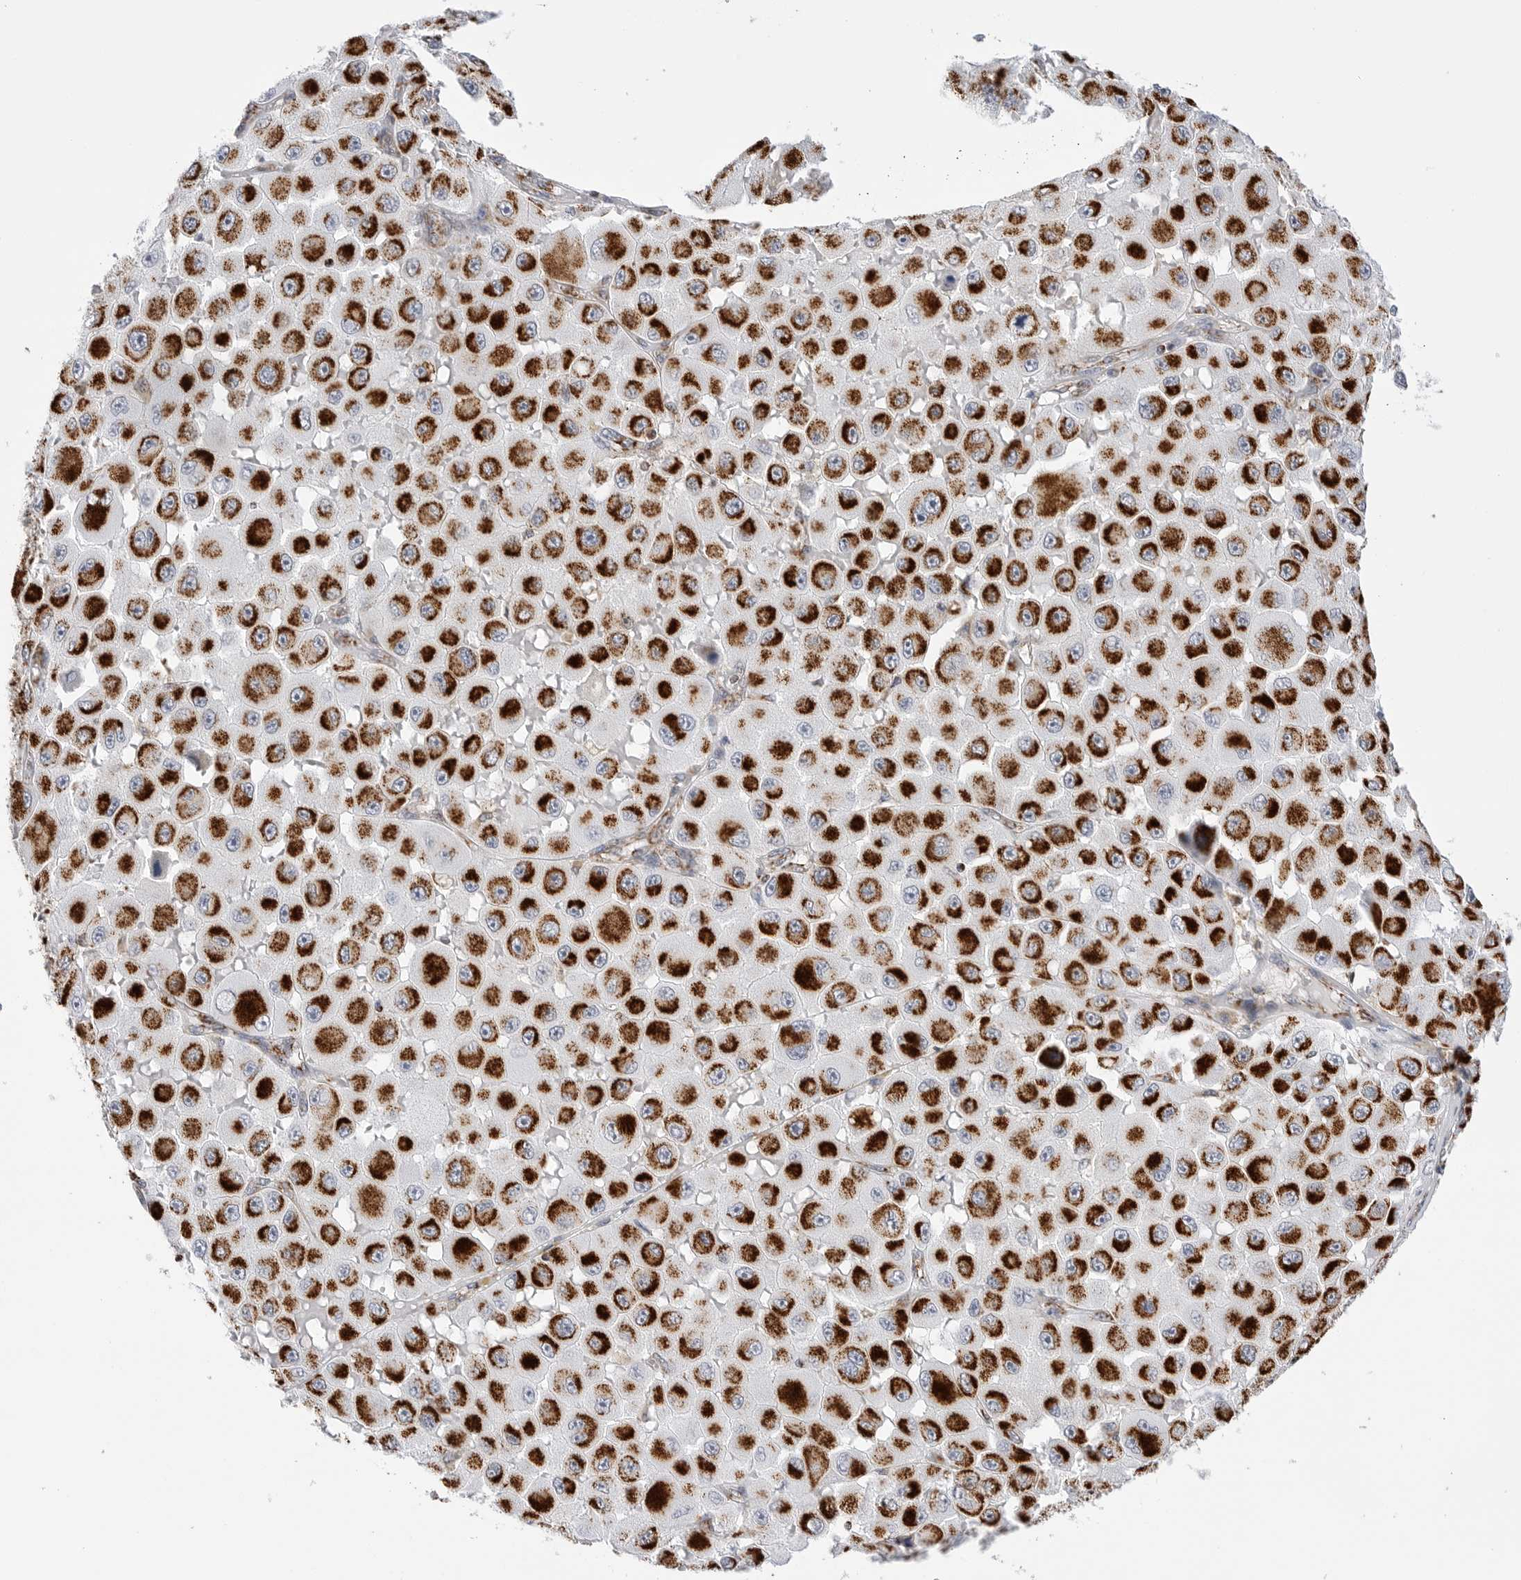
{"staining": {"intensity": "strong", "quantity": ">75%", "location": "cytoplasmic/membranous"}, "tissue": "melanoma", "cell_type": "Tumor cells", "image_type": "cancer", "snomed": [{"axis": "morphology", "description": "Malignant melanoma, NOS"}, {"axis": "topography", "description": "Skin"}], "caption": "Immunohistochemical staining of malignant melanoma reveals high levels of strong cytoplasmic/membranous protein expression in about >75% of tumor cells.", "gene": "ATP5IF1", "patient": {"sex": "female", "age": 81}}